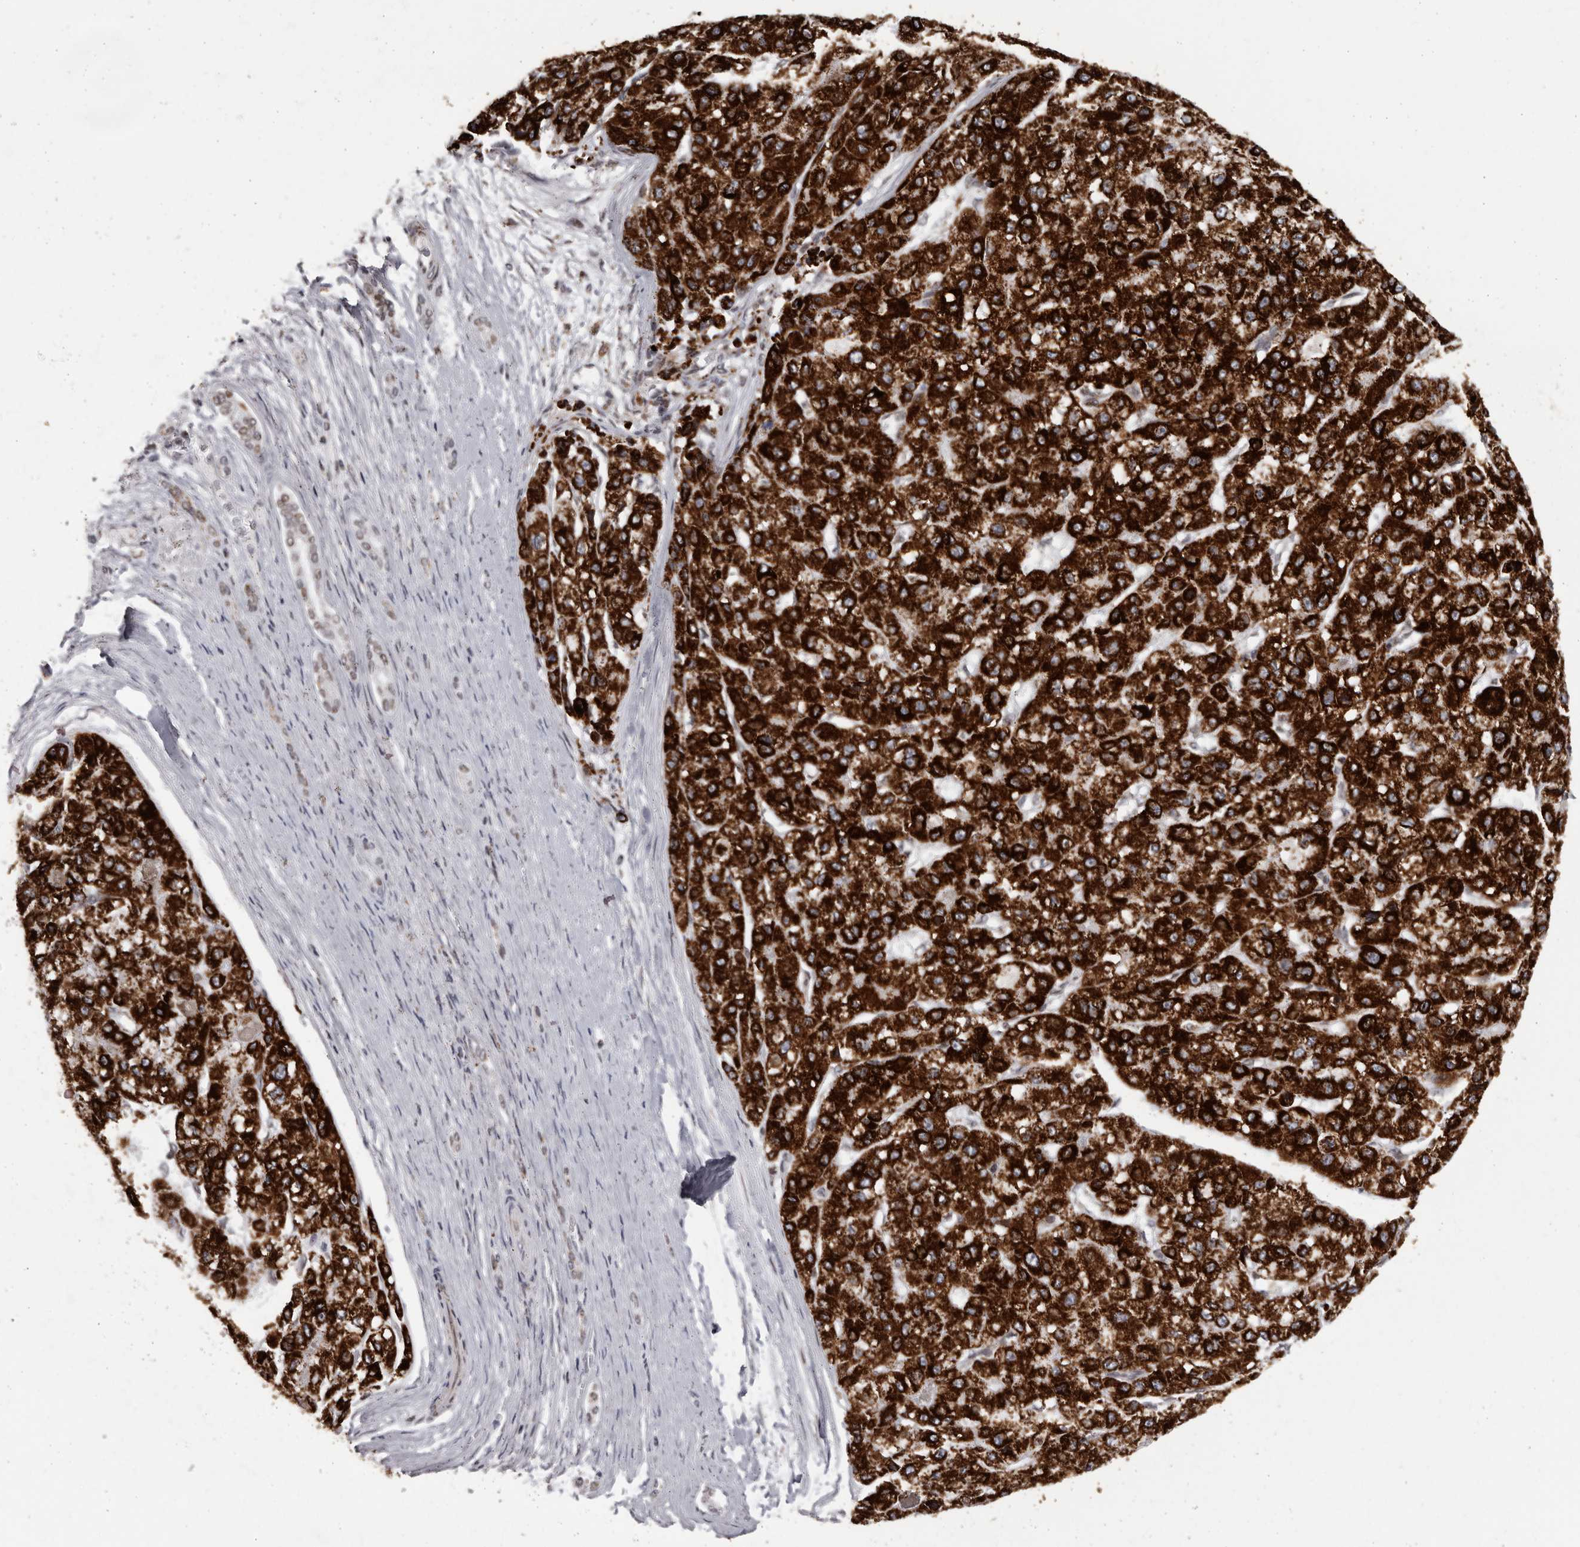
{"staining": {"intensity": "strong", "quantity": ">75%", "location": "cytoplasmic/membranous"}, "tissue": "liver cancer", "cell_type": "Tumor cells", "image_type": "cancer", "snomed": [{"axis": "morphology", "description": "Carcinoma, Hepatocellular, NOS"}, {"axis": "topography", "description": "Liver"}], "caption": "Immunohistochemistry (DAB (3,3'-diaminobenzidine)) staining of hepatocellular carcinoma (liver) exhibits strong cytoplasmic/membranous protein positivity in approximately >75% of tumor cells.", "gene": "C17orf99", "patient": {"sex": "male", "age": 80}}